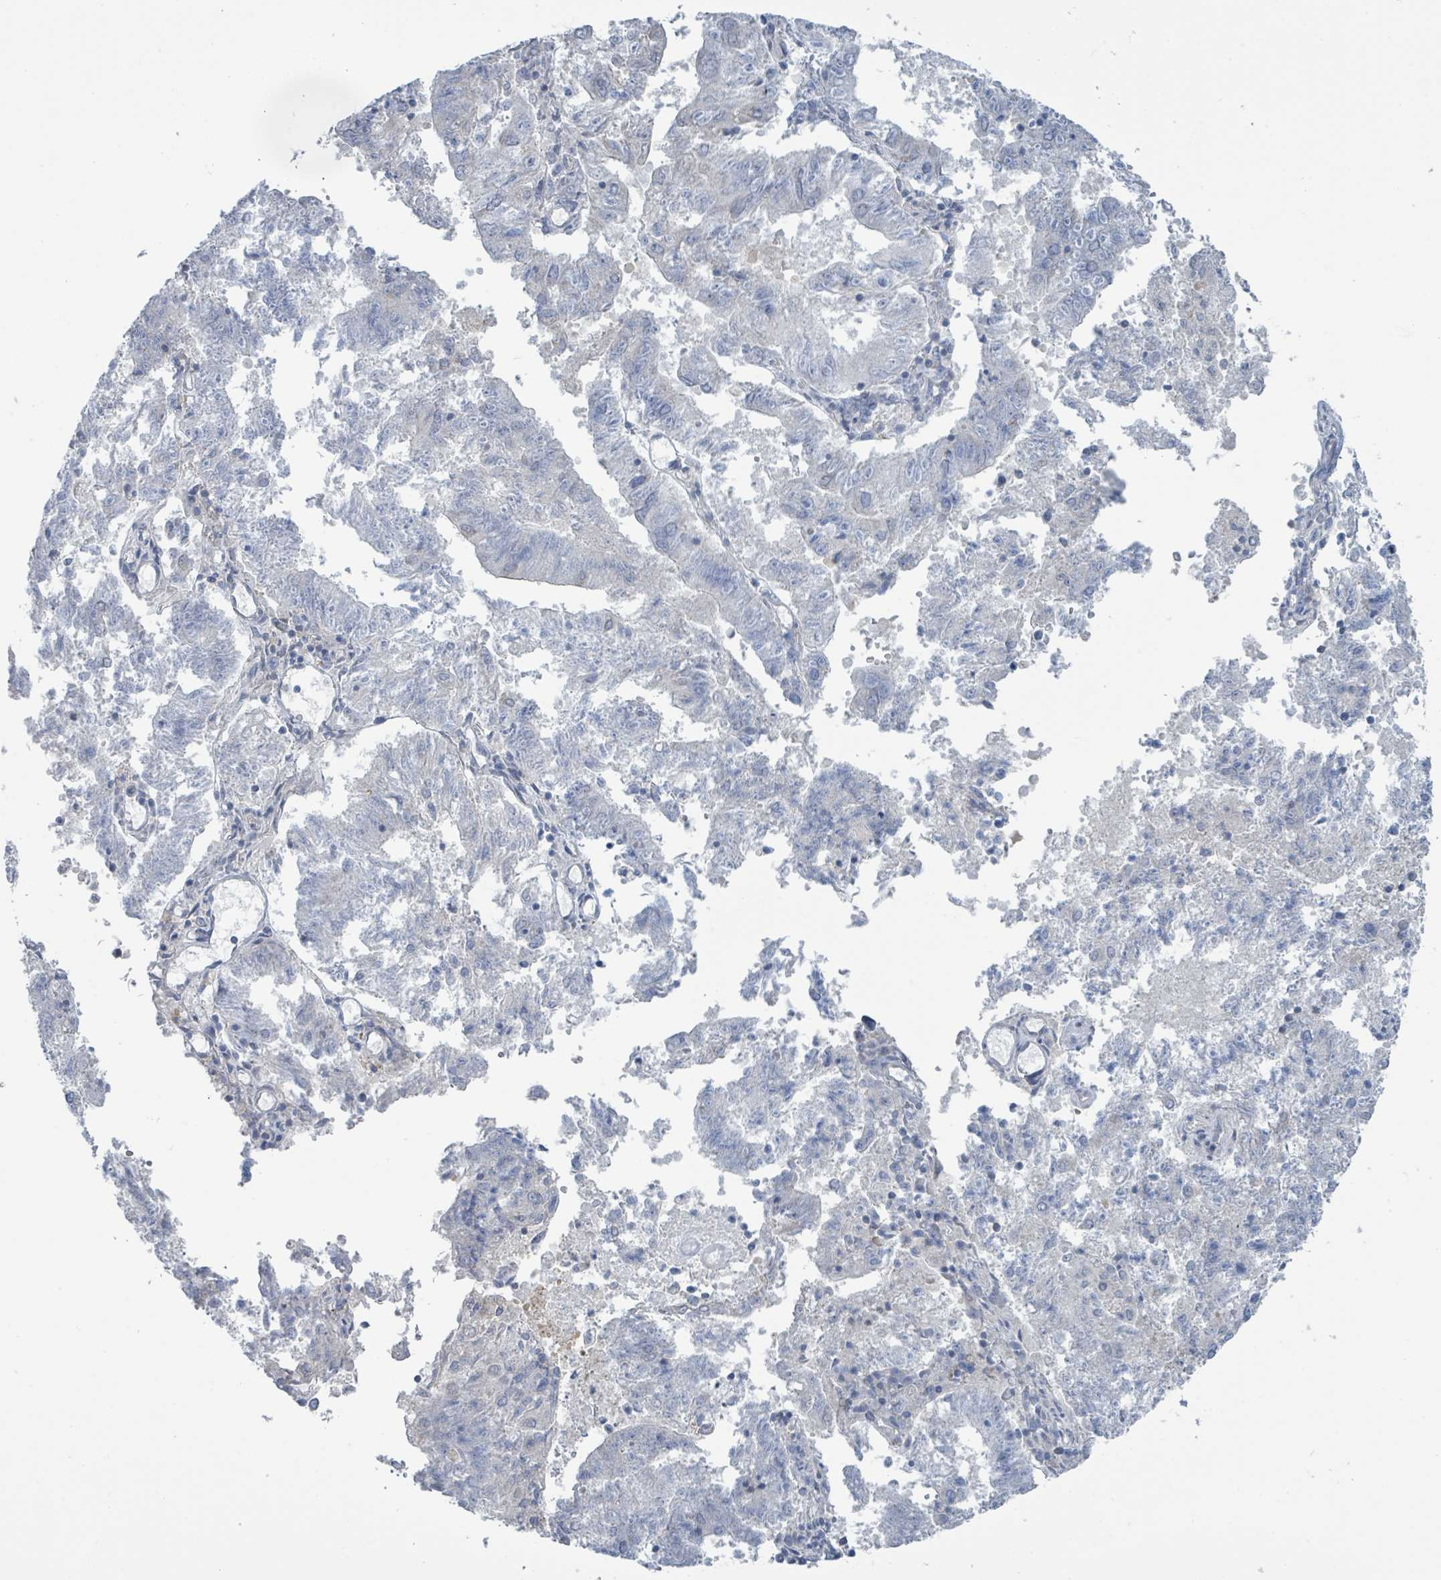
{"staining": {"intensity": "negative", "quantity": "none", "location": "none"}, "tissue": "endometrial cancer", "cell_type": "Tumor cells", "image_type": "cancer", "snomed": [{"axis": "morphology", "description": "Adenocarcinoma, NOS"}, {"axis": "topography", "description": "Endometrium"}], "caption": "Tumor cells show no significant staining in endometrial cancer.", "gene": "DGKZ", "patient": {"sex": "female", "age": 82}}